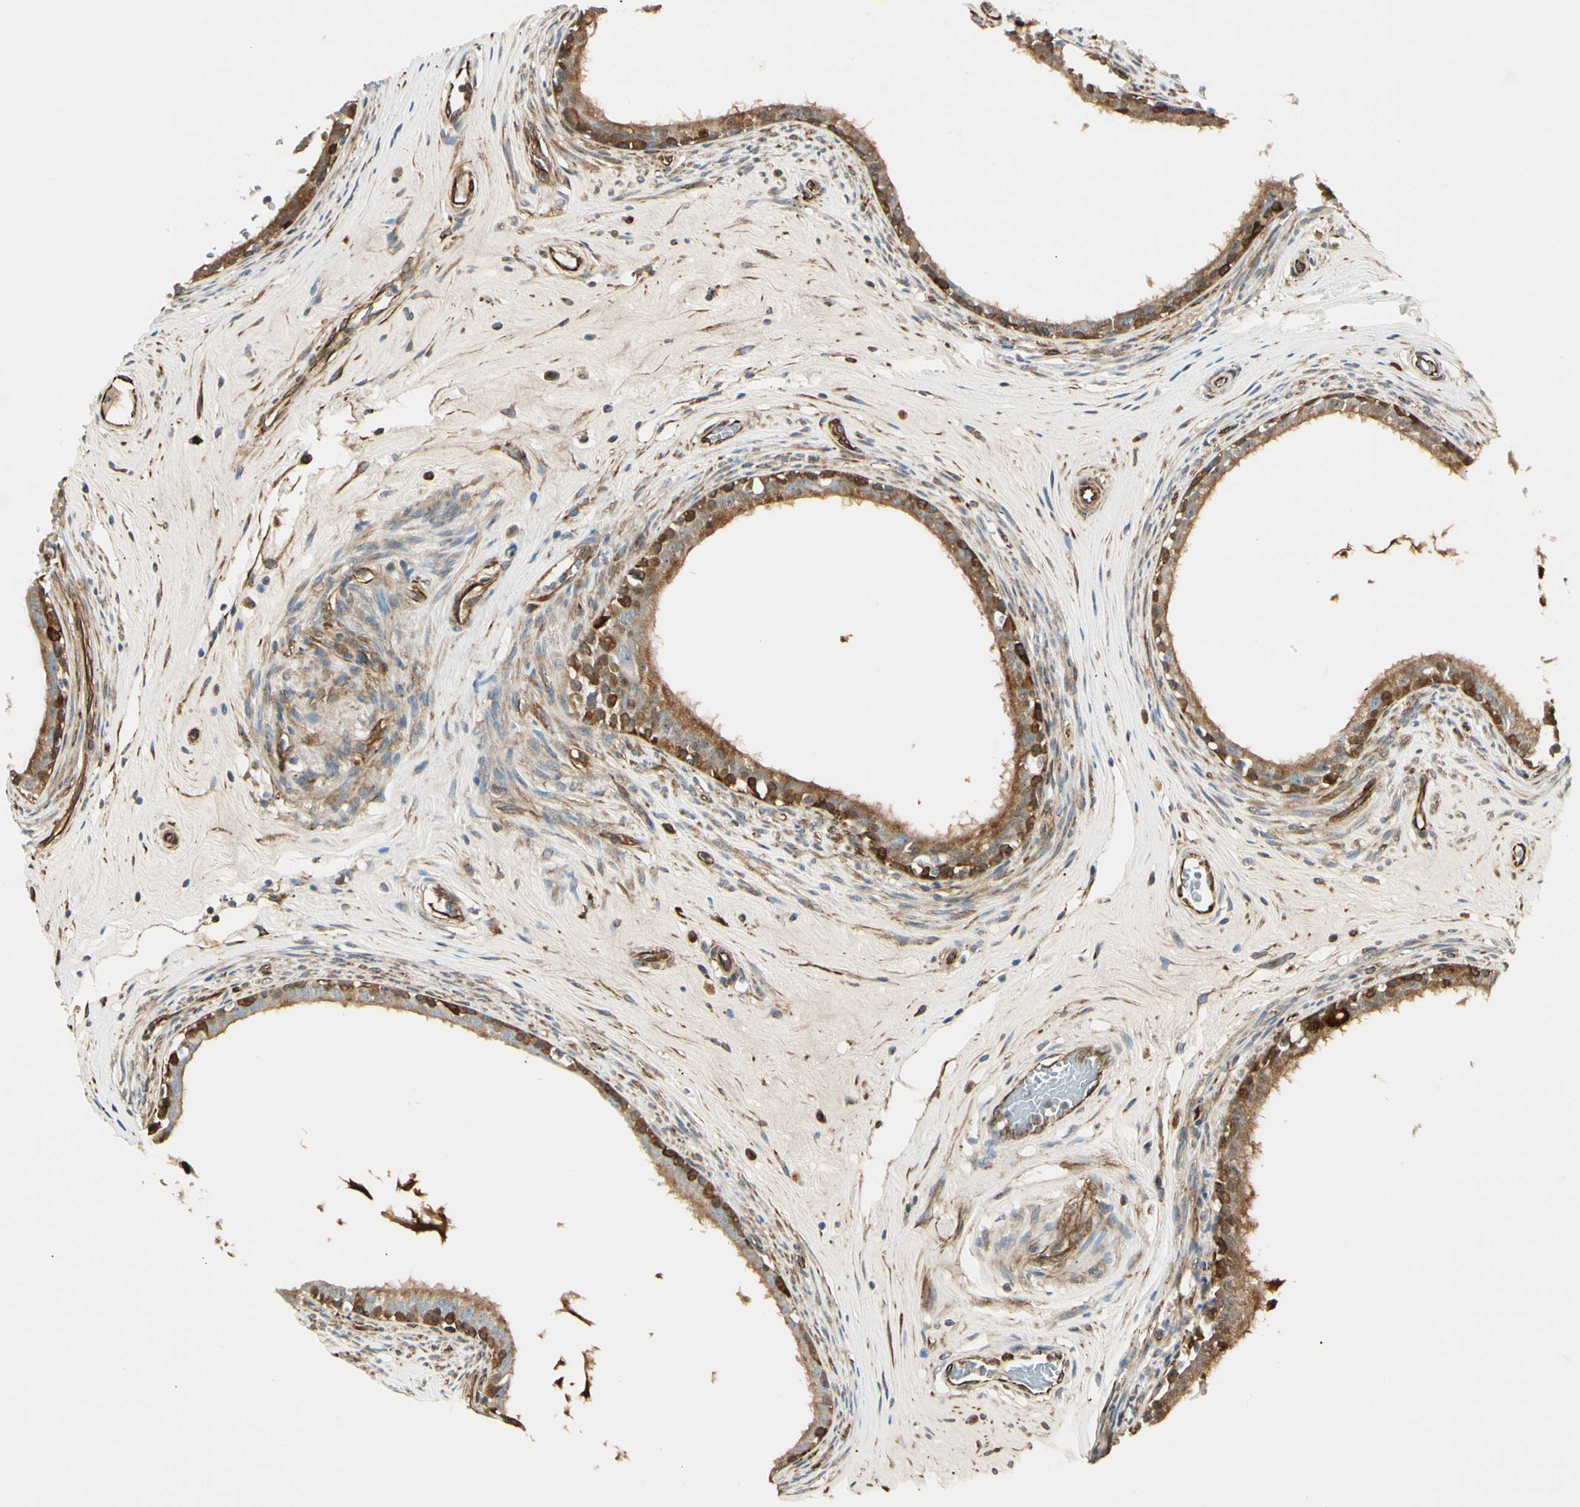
{"staining": {"intensity": "strong", "quantity": "25%-75%", "location": "cytoplasmic/membranous,nuclear"}, "tissue": "epididymis", "cell_type": "Glandular cells", "image_type": "normal", "snomed": [{"axis": "morphology", "description": "Normal tissue, NOS"}, {"axis": "morphology", "description": "Inflammation, NOS"}, {"axis": "topography", "description": "Epididymis"}], "caption": "A brown stain labels strong cytoplasmic/membranous,nuclear staining of a protein in glandular cells of benign epididymis.", "gene": "FTH1", "patient": {"sex": "male", "age": 84}}